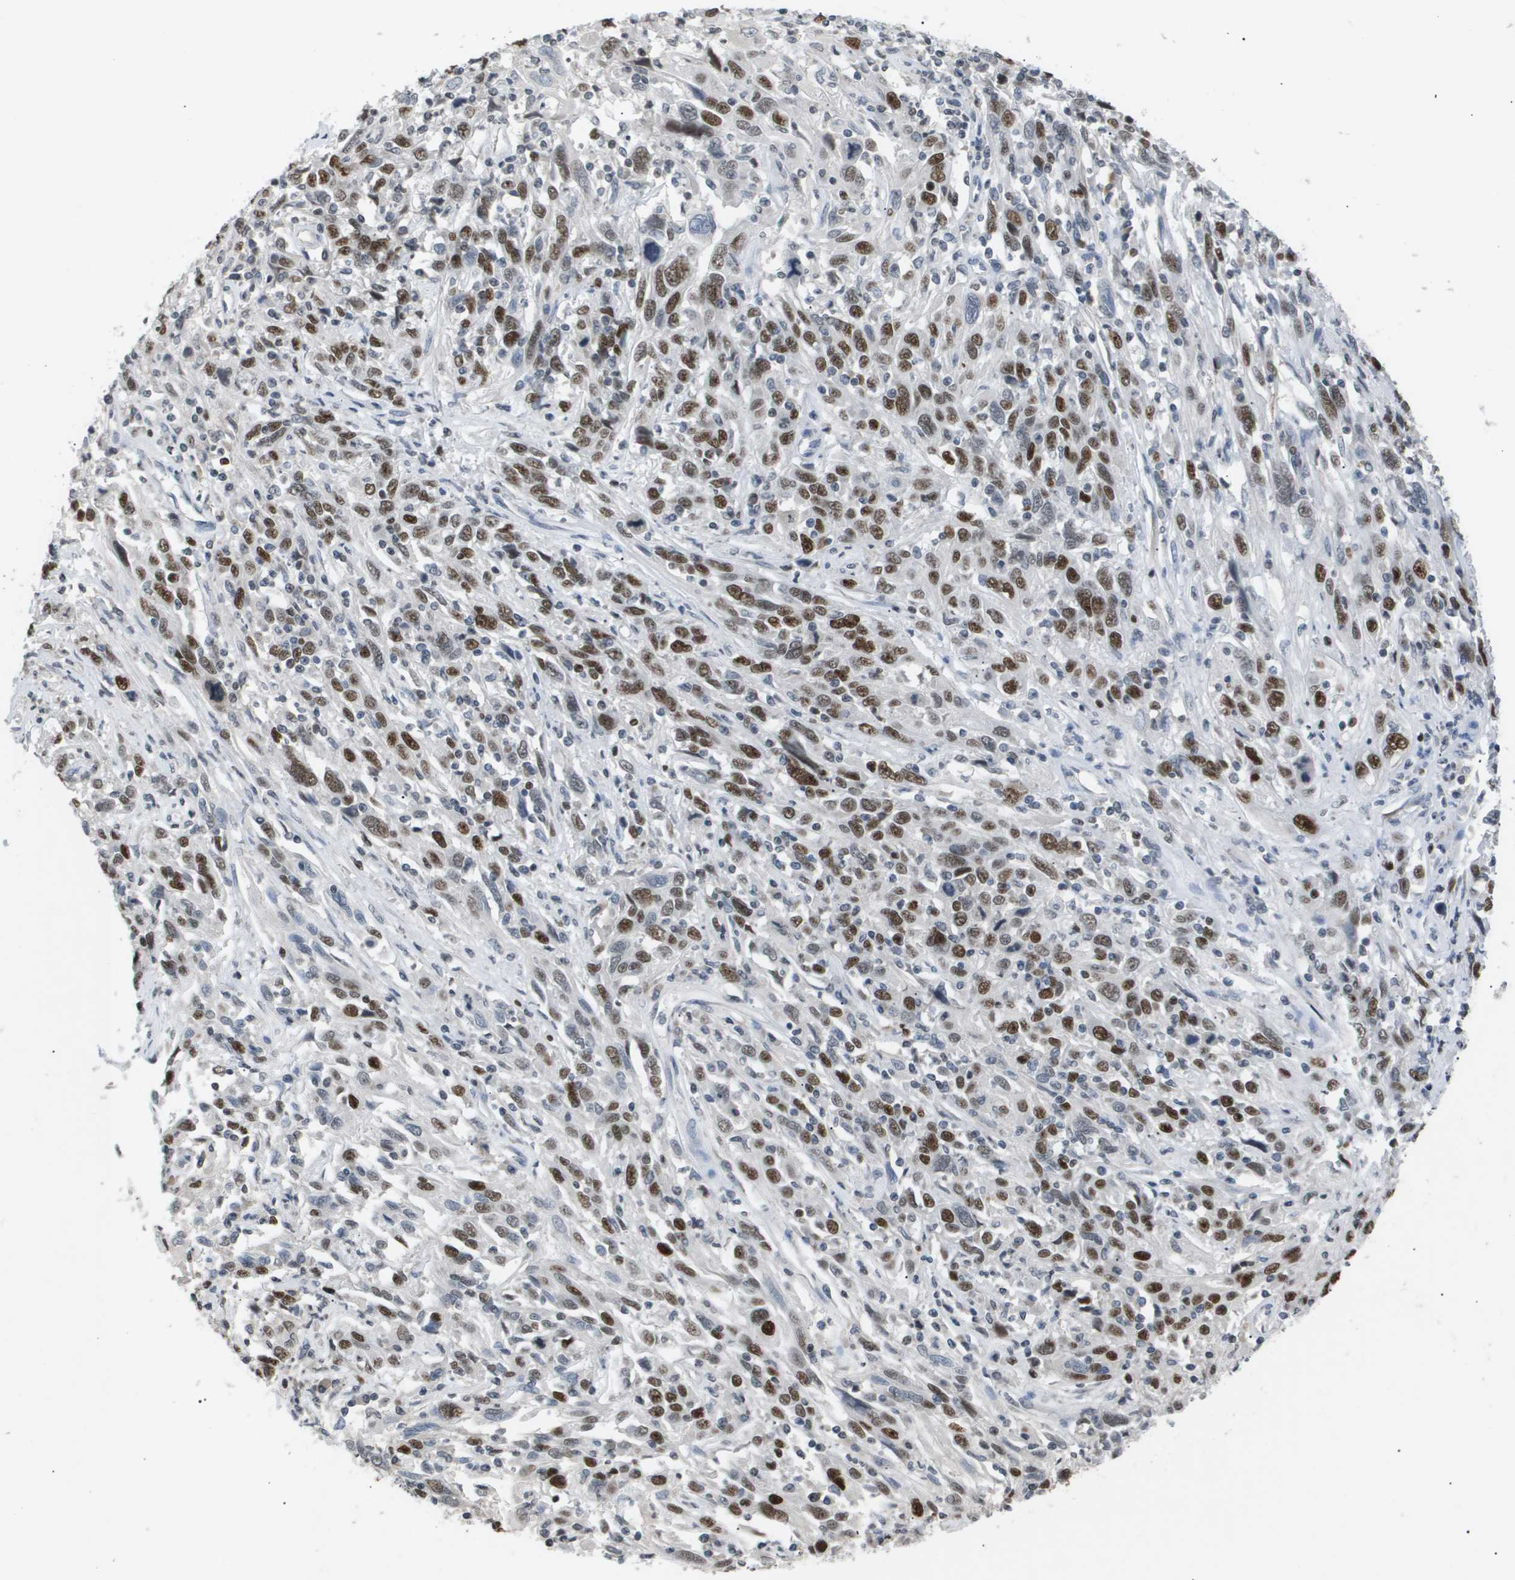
{"staining": {"intensity": "strong", "quantity": "25%-75%", "location": "nuclear"}, "tissue": "cervical cancer", "cell_type": "Tumor cells", "image_type": "cancer", "snomed": [{"axis": "morphology", "description": "Squamous cell carcinoma, NOS"}, {"axis": "topography", "description": "Cervix"}], "caption": "Immunohistochemical staining of human cervical cancer (squamous cell carcinoma) shows high levels of strong nuclear protein expression in approximately 25%-75% of tumor cells. Nuclei are stained in blue.", "gene": "ANAPC2", "patient": {"sex": "female", "age": 46}}